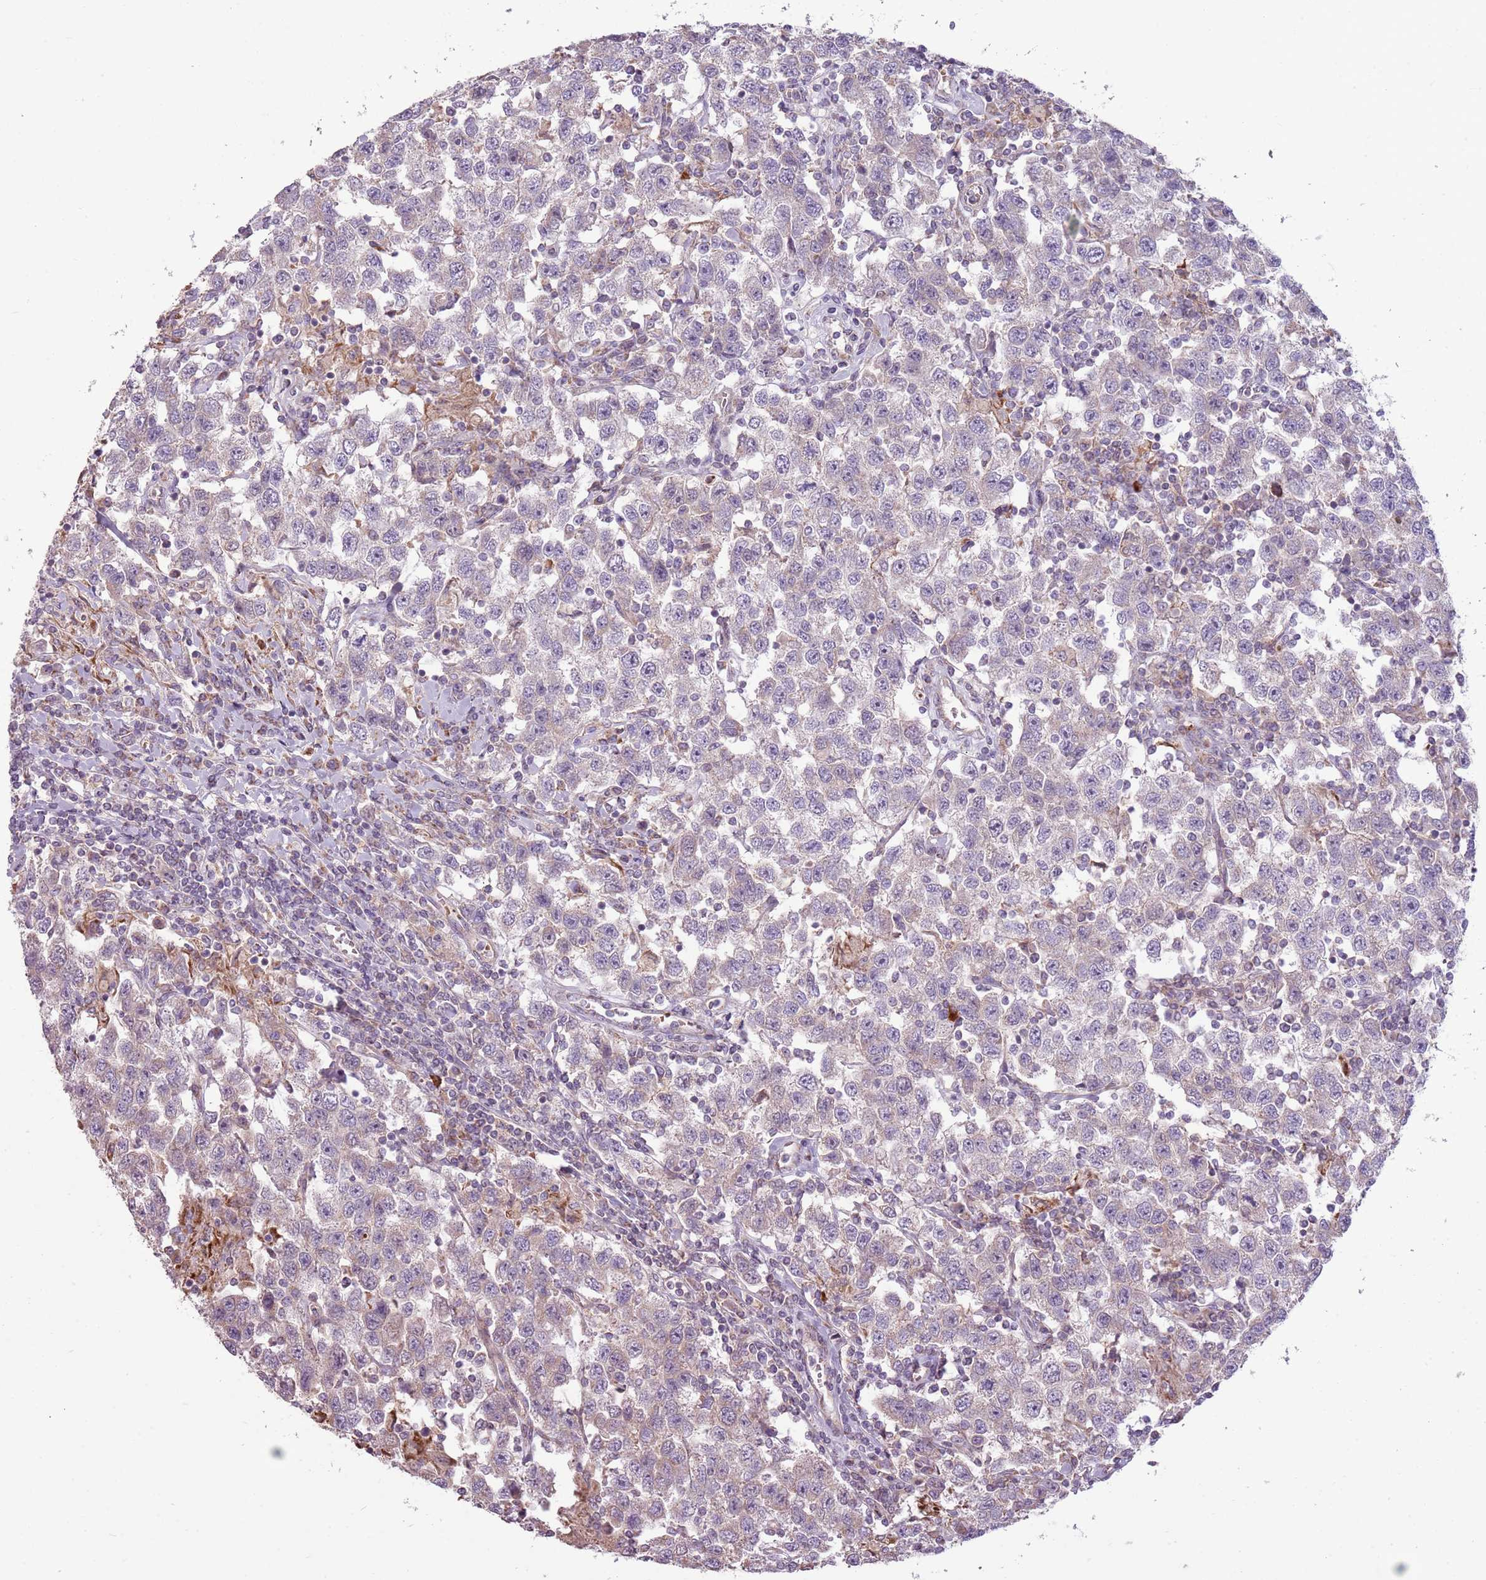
{"staining": {"intensity": "negative", "quantity": "none", "location": "none"}, "tissue": "testis cancer", "cell_type": "Tumor cells", "image_type": "cancer", "snomed": [{"axis": "morphology", "description": "Seminoma, NOS"}, {"axis": "topography", "description": "Testis"}], "caption": "Immunohistochemistry image of human testis seminoma stained for a protein (brown), which shows no positivity in tumor cells.", "gene": "ZNF530", "patient": {"sex": "male", "age": 41}}